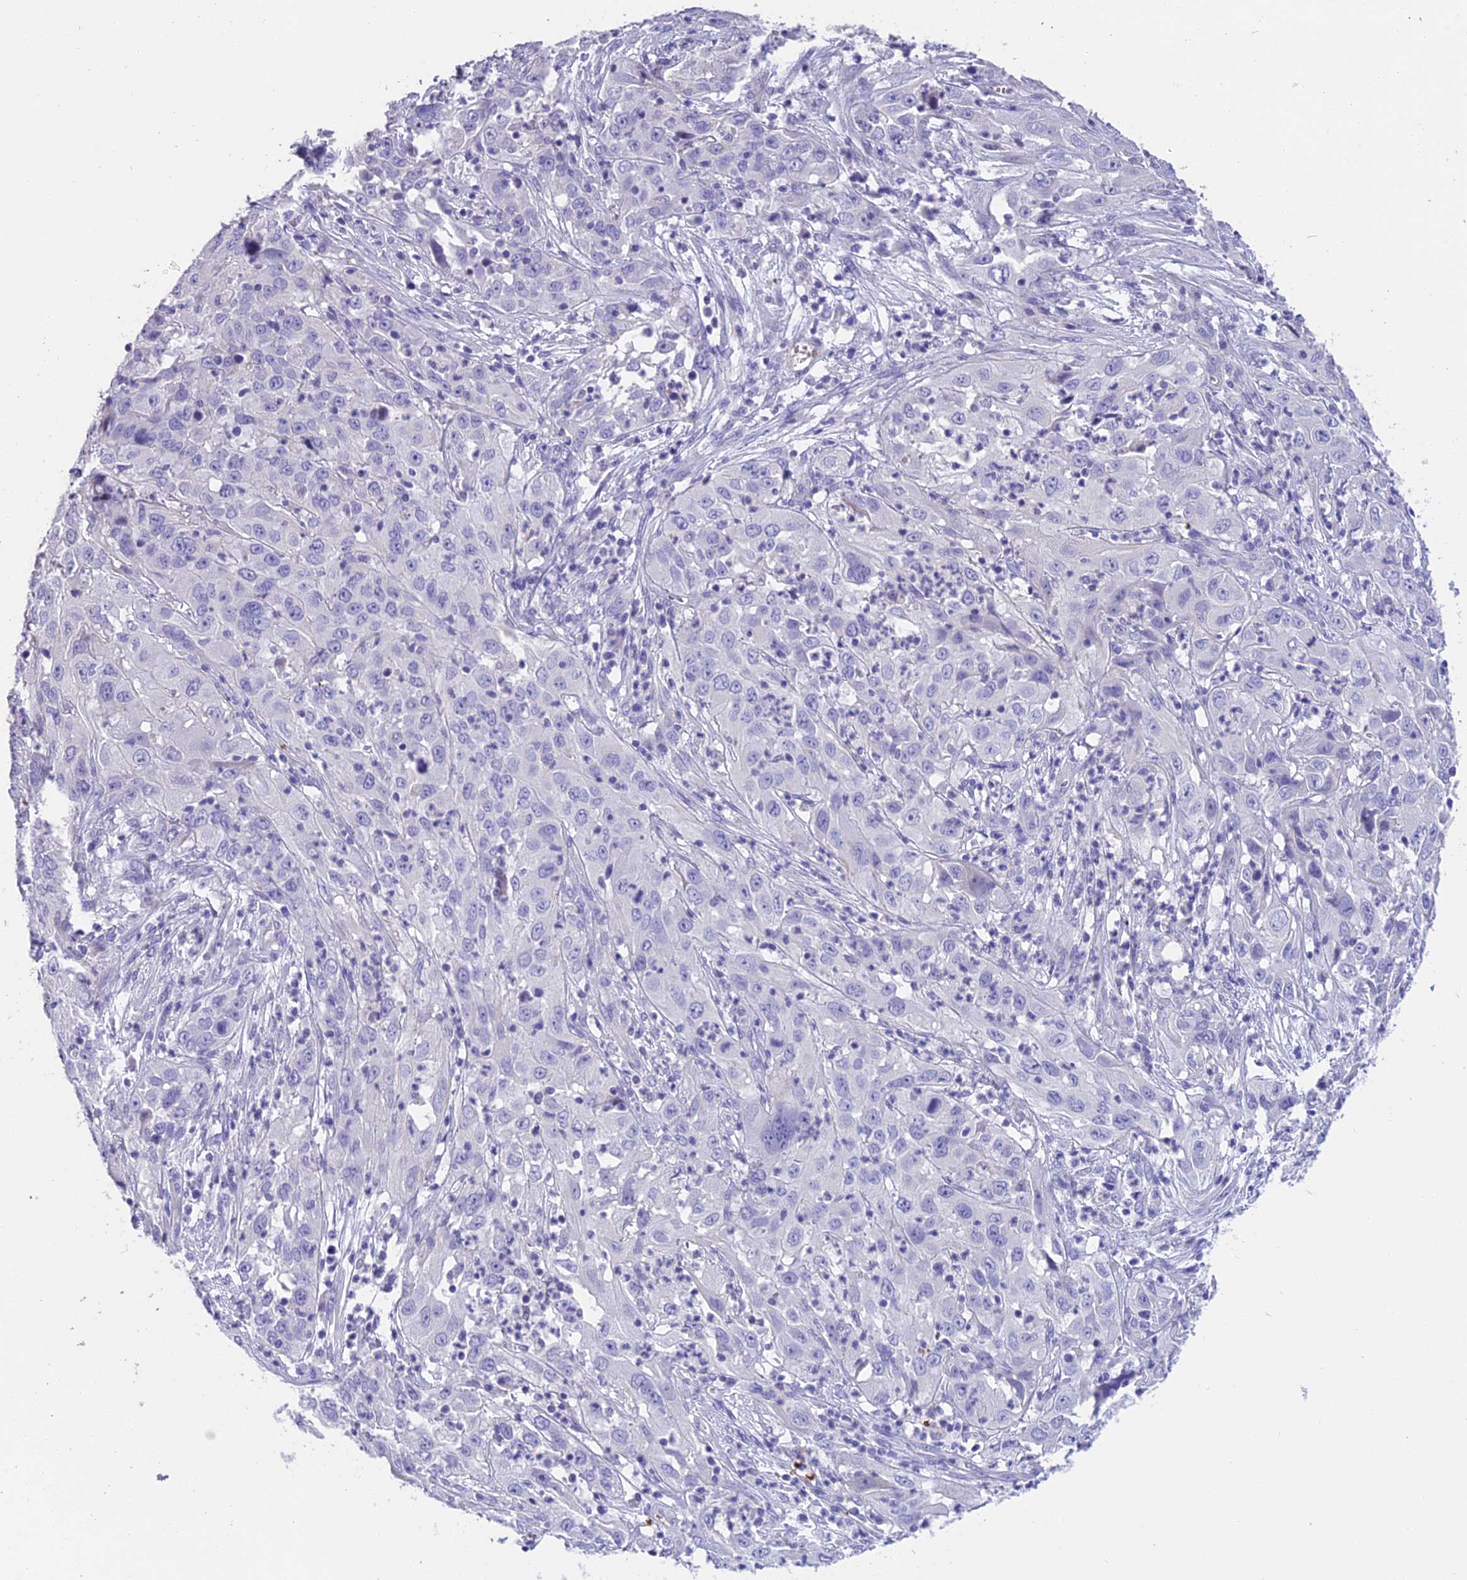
{"staining": {"intensity": "negative", "quantity": "none", "location": "none"}, "tissue": "cervical cancer", "cell_type": "Tumor cells", "image_type": "cancer", "snomed": [{"axis": "morphology", "description": "Squamous cell carcinoma, NOS"}, {"axis": "topography", "description": "Cervix"}], "caption": "Immunohistochemistry of squamous cell carcinoma (cervical) shows no staining in tumor cells.", "gene": "TNNC2", "patient": {"sex": "female", "age": 32}}